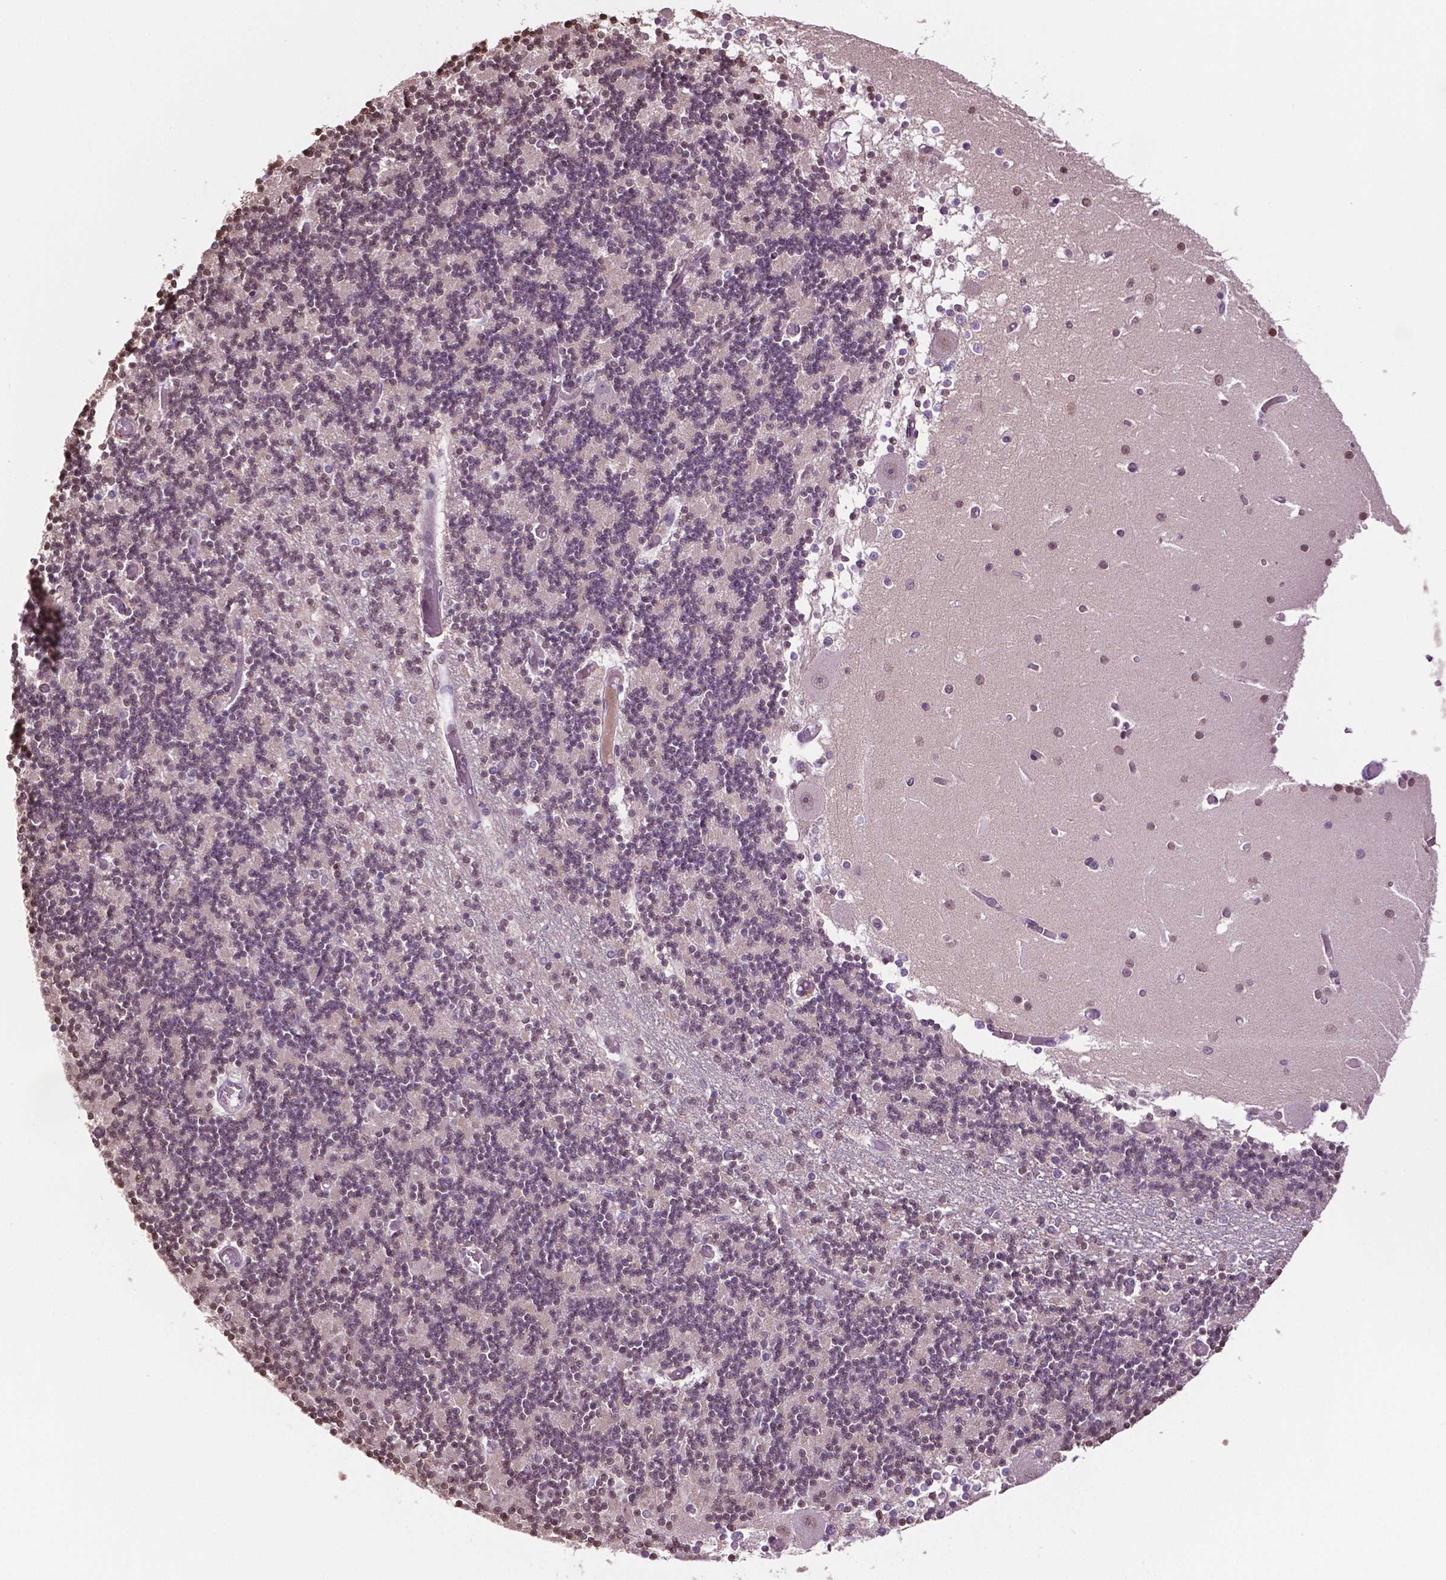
{"staining": {"intensity": "weak", "quantity": "<25%", "location": "nuclear"}, "tissue": "cerebellum", "cell_type": "Cells in granular layer", "image_type": "normal", "snomed": [{"axis": "morphology", "description": "Normal tissue, NOS"}, {"axis": "topography", "description": "Cerebellum"}], "caption": "Immunohistochemistry of normal human cerebellum shows no expression in cells in granular layer. (IHC, brightfield microscopy, high magnification).", "gene": "DLX5", "patient": {"sex": "female", "age": 28}}